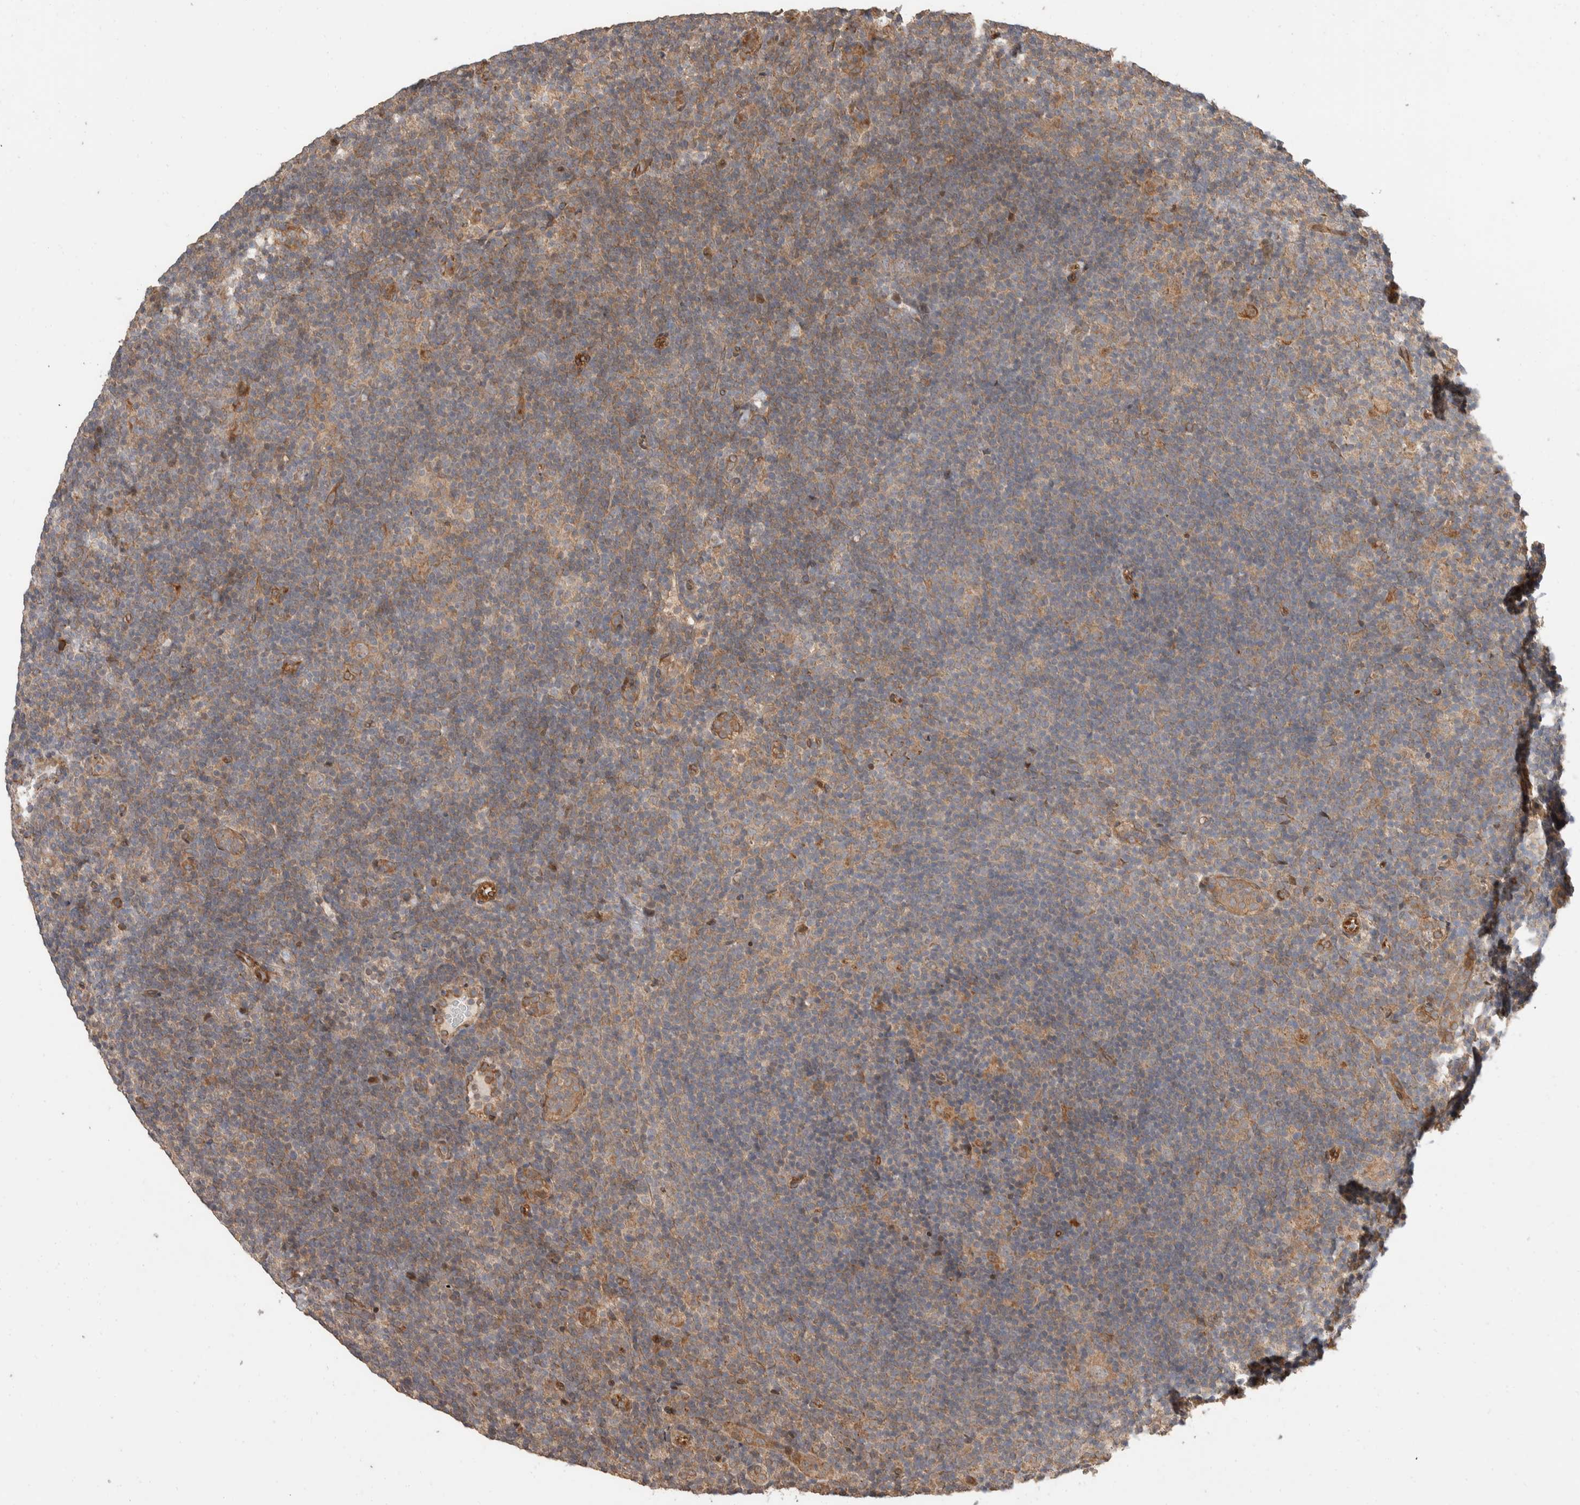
{"staining": {"intensity": "moderate", "quantity": "25%-75%", "location": "cytoplasmic/membranous"}, "tissue": "lymphoma", "cell_type": "Tumor cells", "image_type": "cancer", "snomed": [{"axis": "morphology", "description": "Hodgkin's disease, NOS"}, {"axis": "topography", "description": "Lymph node"}], "caption": "Human lymphoma stained for a protein (brown) demonstrates moderate cytoplasmic/membranous positive expression in approximately 25%-75% of tumor cells.", "gene": "ERC1", "patient": {"sex": "female", "age": 57}}